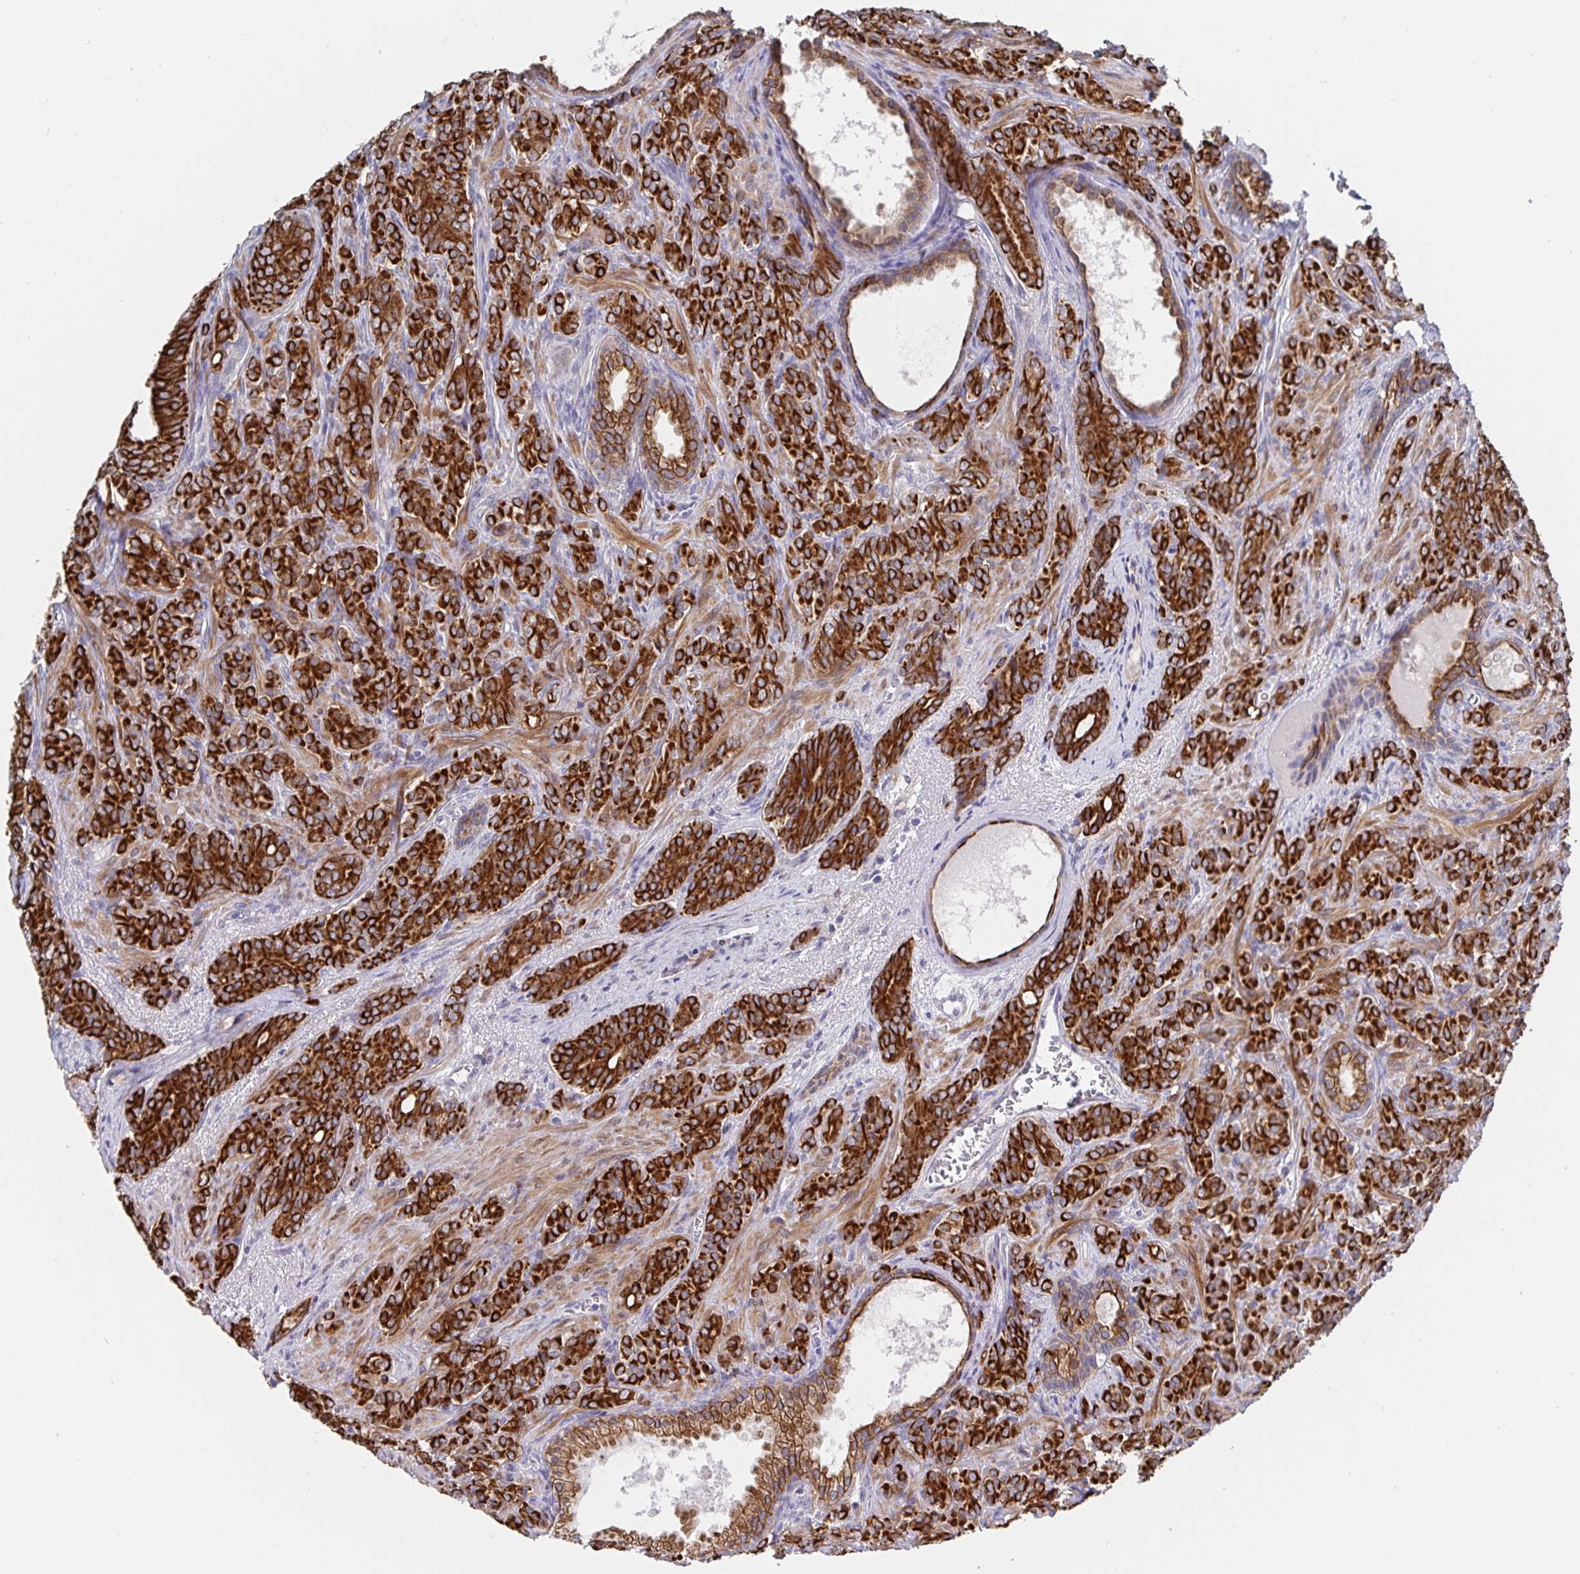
{"staining": {"intensity": "strong", "quantity": ">75%", "location": "cytoplasmic/membranous"}, "tissue": "prostate cancer", "cell_type": "Tumor cells", "image_type": "cancer", "snomed": [{"axis": "morphology", "description": "Adenocarcinoma, High grade"}, {"axis": "topography", "description": "Prostate"}], "caption": "This is a histology image of IHC staining of prostate high-grade adenocarcinoma, which shows strong staining in the cytoplasmic/membranous of tumor cells.", "gene": "ZIK1", "patient": {"sex": "male", "age": 84}}